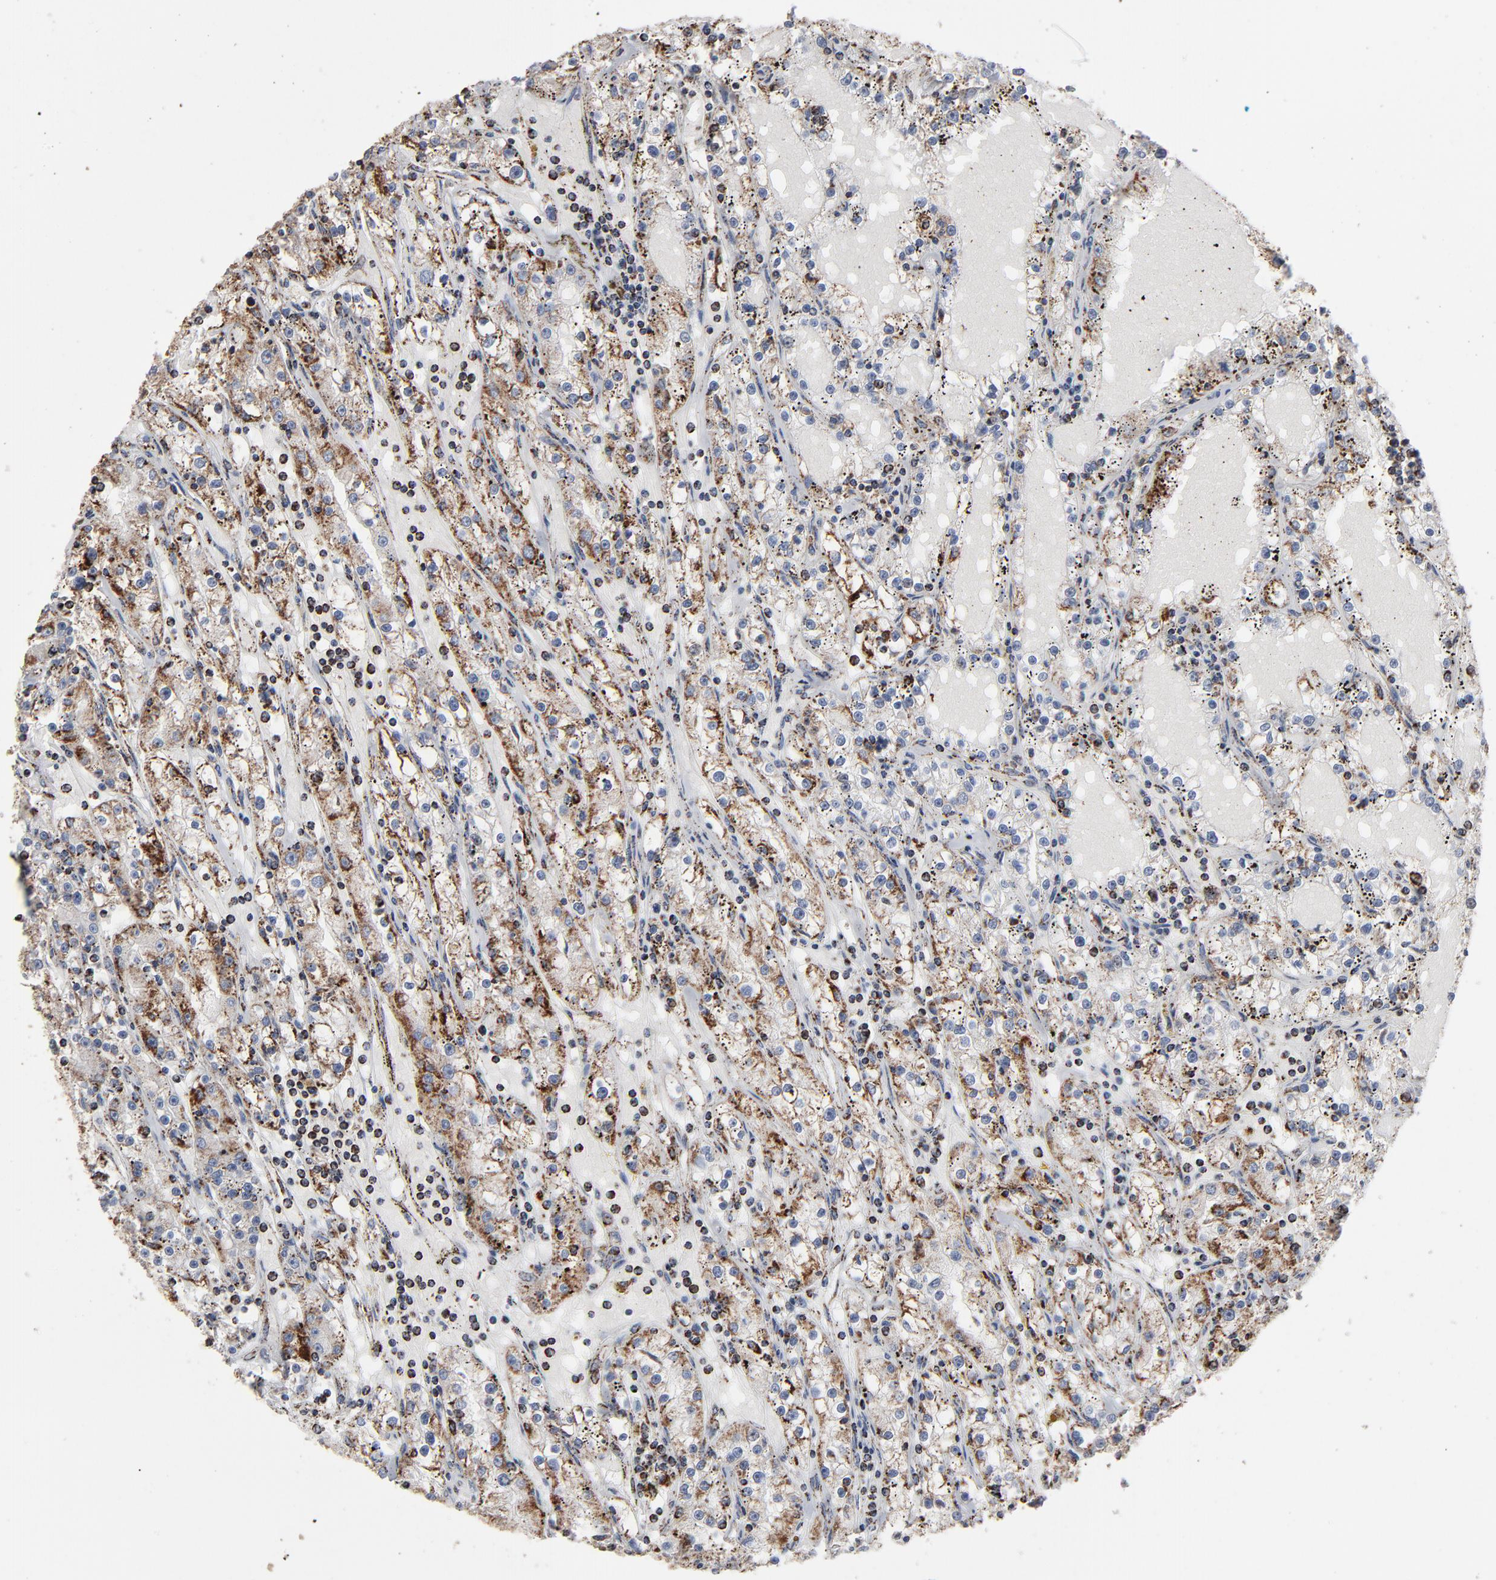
{"staining": {"intensity": "strong", "quantity": ">75%", "location": "cytoplasmic/membranous"}, "tissue": "renal cancer", "cell_type": "Tumor cells", "image_type": "cancer", "snomed": [{"axis": "morphology", "description": "Adenocarcinoma, NOS"}, {"axis": "topography", "description": "Kidney"}], "caption": "This histopathology image reveals IHC staining of human adenocarcinoma (renal), with high strong cytoplasmic/membranous staining in approximately >75% of tumor cells.", "gene": "UQCRC1", "patient": {"sex": "male", "age": 56}}